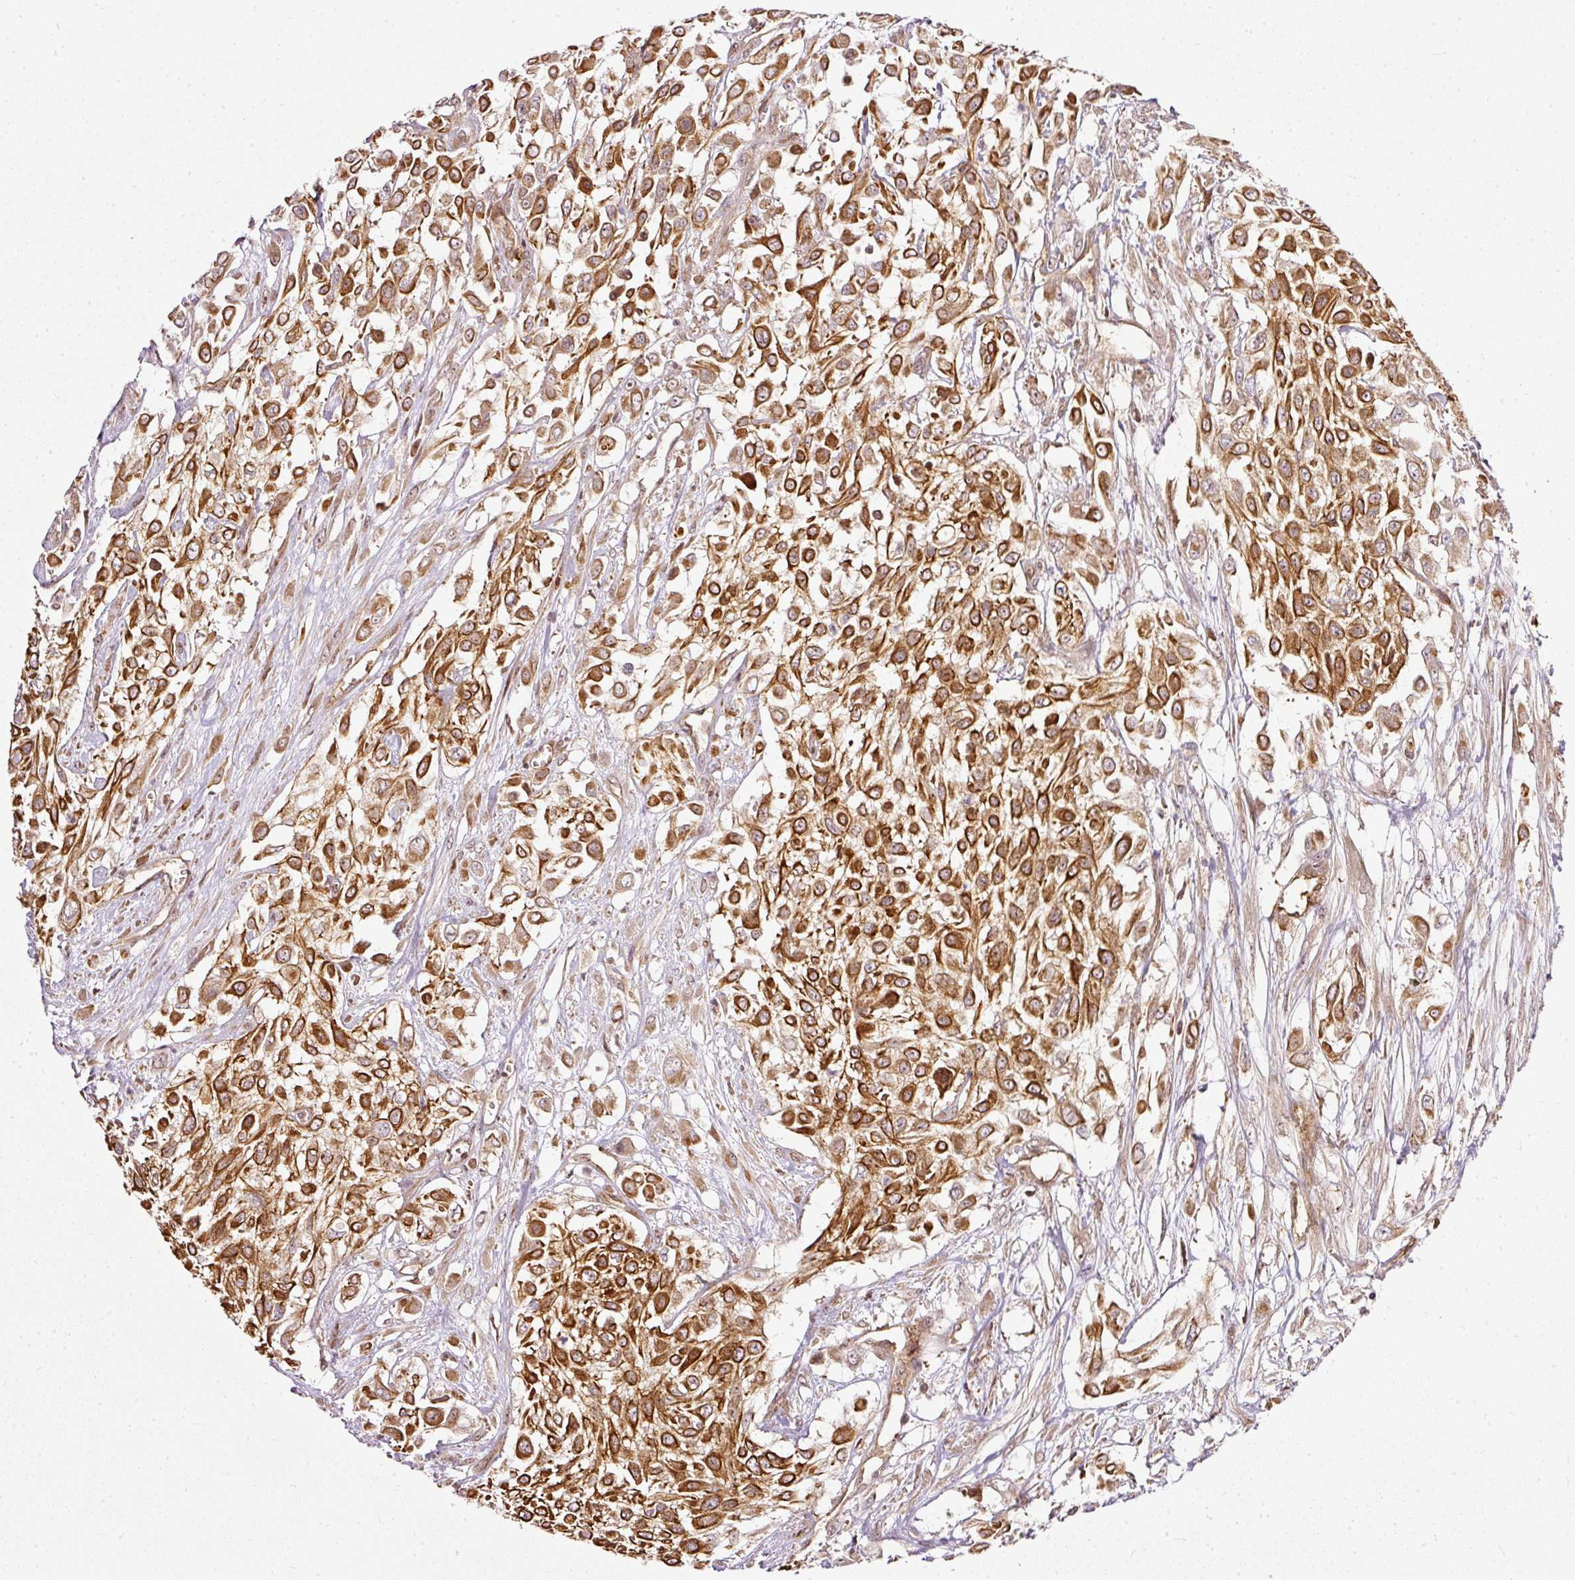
{"staining": {"intensity": "strong", "quantity": ">75%", "location": "cytoplasmic/membranous"}, "tissue": "urothelial cancer", "cell_type": "Tumor cells", "image_type": "cancer", "snomed": [{"axis": "morphology", "description": "Urothelial carcinoma, High grade"}, {"axis": "topography", "description": "Urinary bladder"}], "caption": "A high-resolution histopathology image shows immunohistochemistry (IHC) staining of urothelial carcinoma (high-grade), which shows strong cytoplasmic/membranous expression in approximately >75% of tumor cells.", "gene": "MIF4GD", "patient": {"sex": "male", "age": 57}}